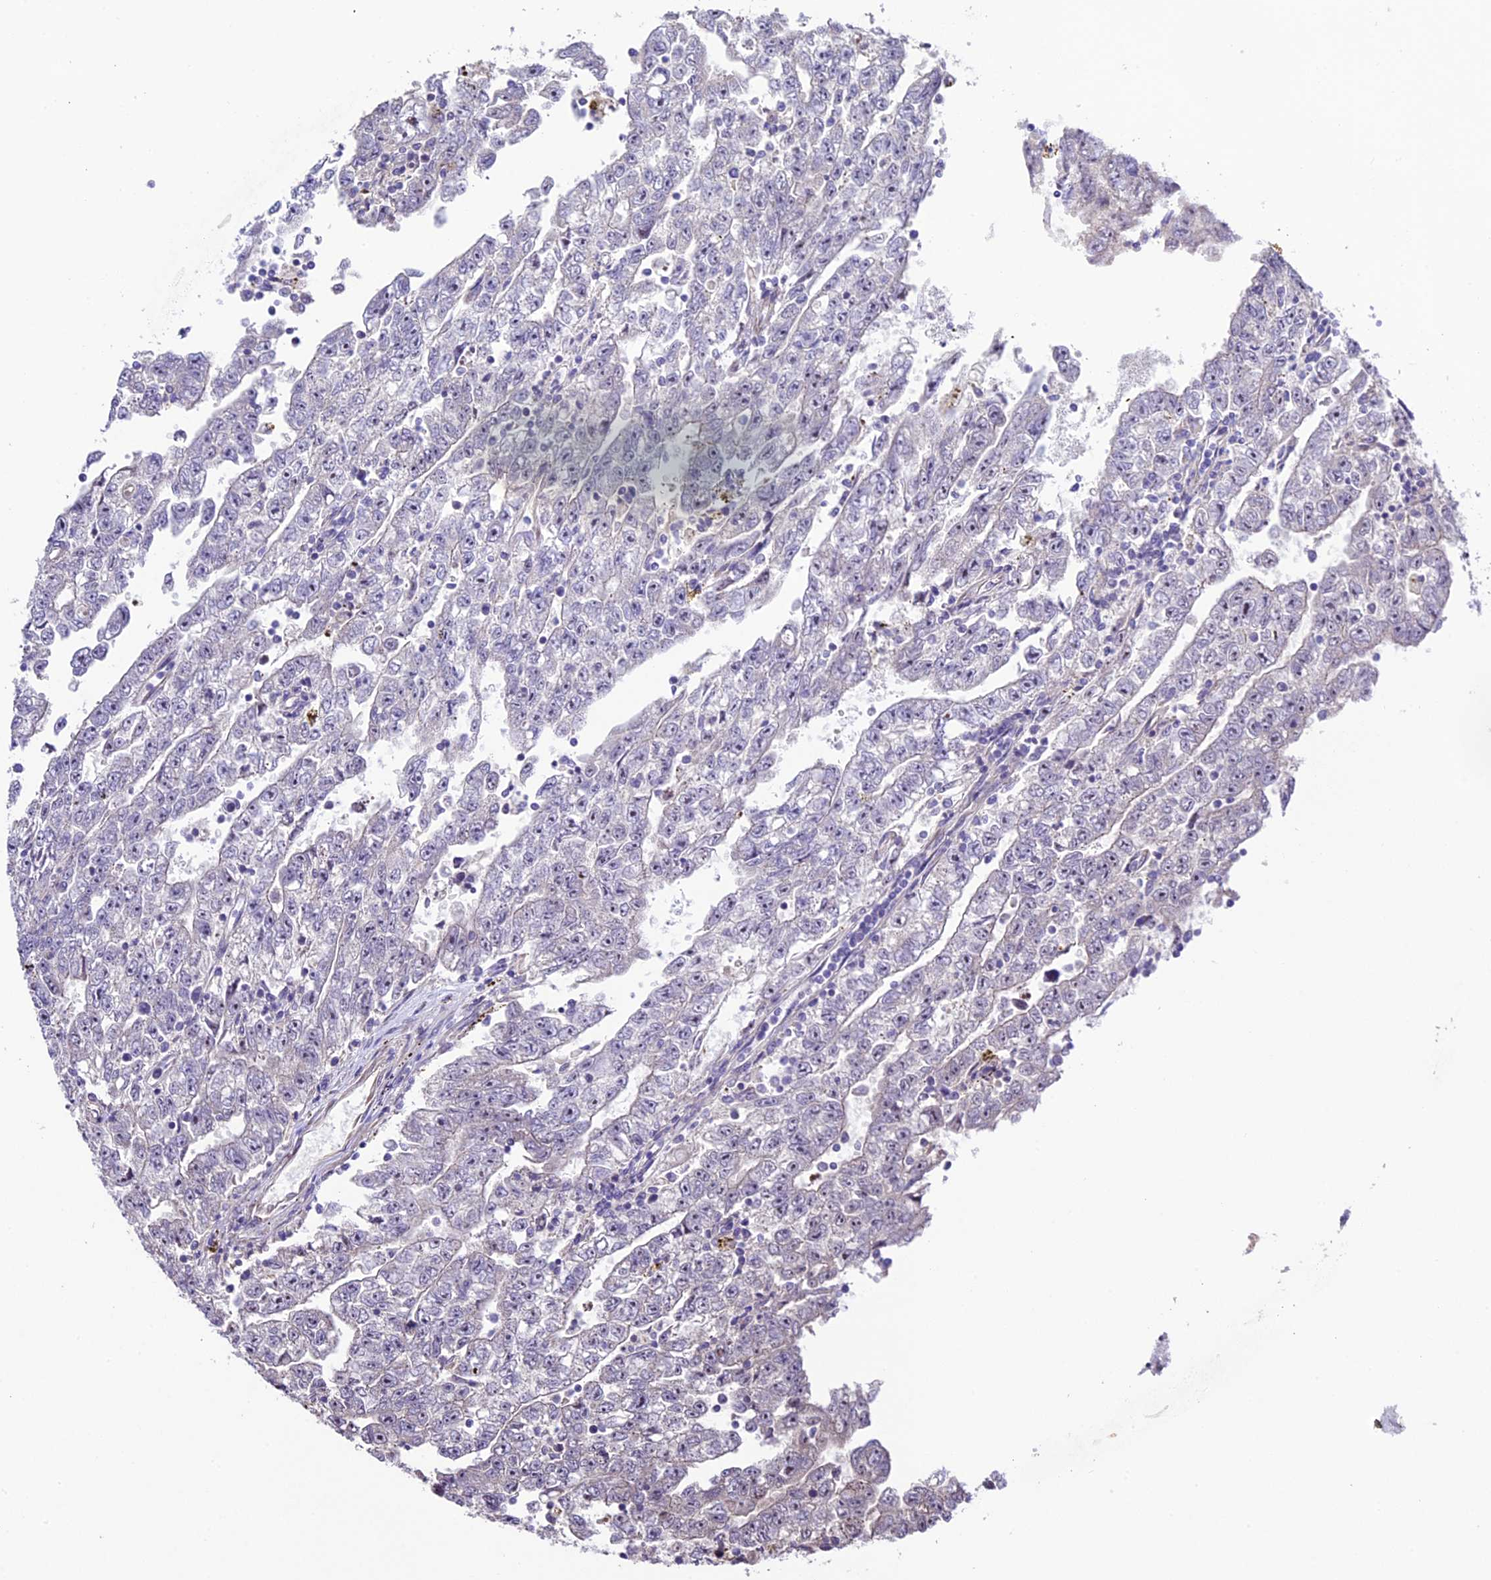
{"staining": {"intensity": "negative", "quantity": "none", "location": "none"}, "tissue": "testis cancer", "cell_type": "Tumor cells", "image_type": "cancer", "snomed": [{"axis": "morphology", "description": "Carcinoma, Embryonal, NOS"}, {"axis": "topography", "description": "Testis"}], "caption": "Tumor cells are negative for protein expression in human testis embryonal carcinoma.", "gene": "SPIRE1", "patient": {"sex": "male", "age": 25}}